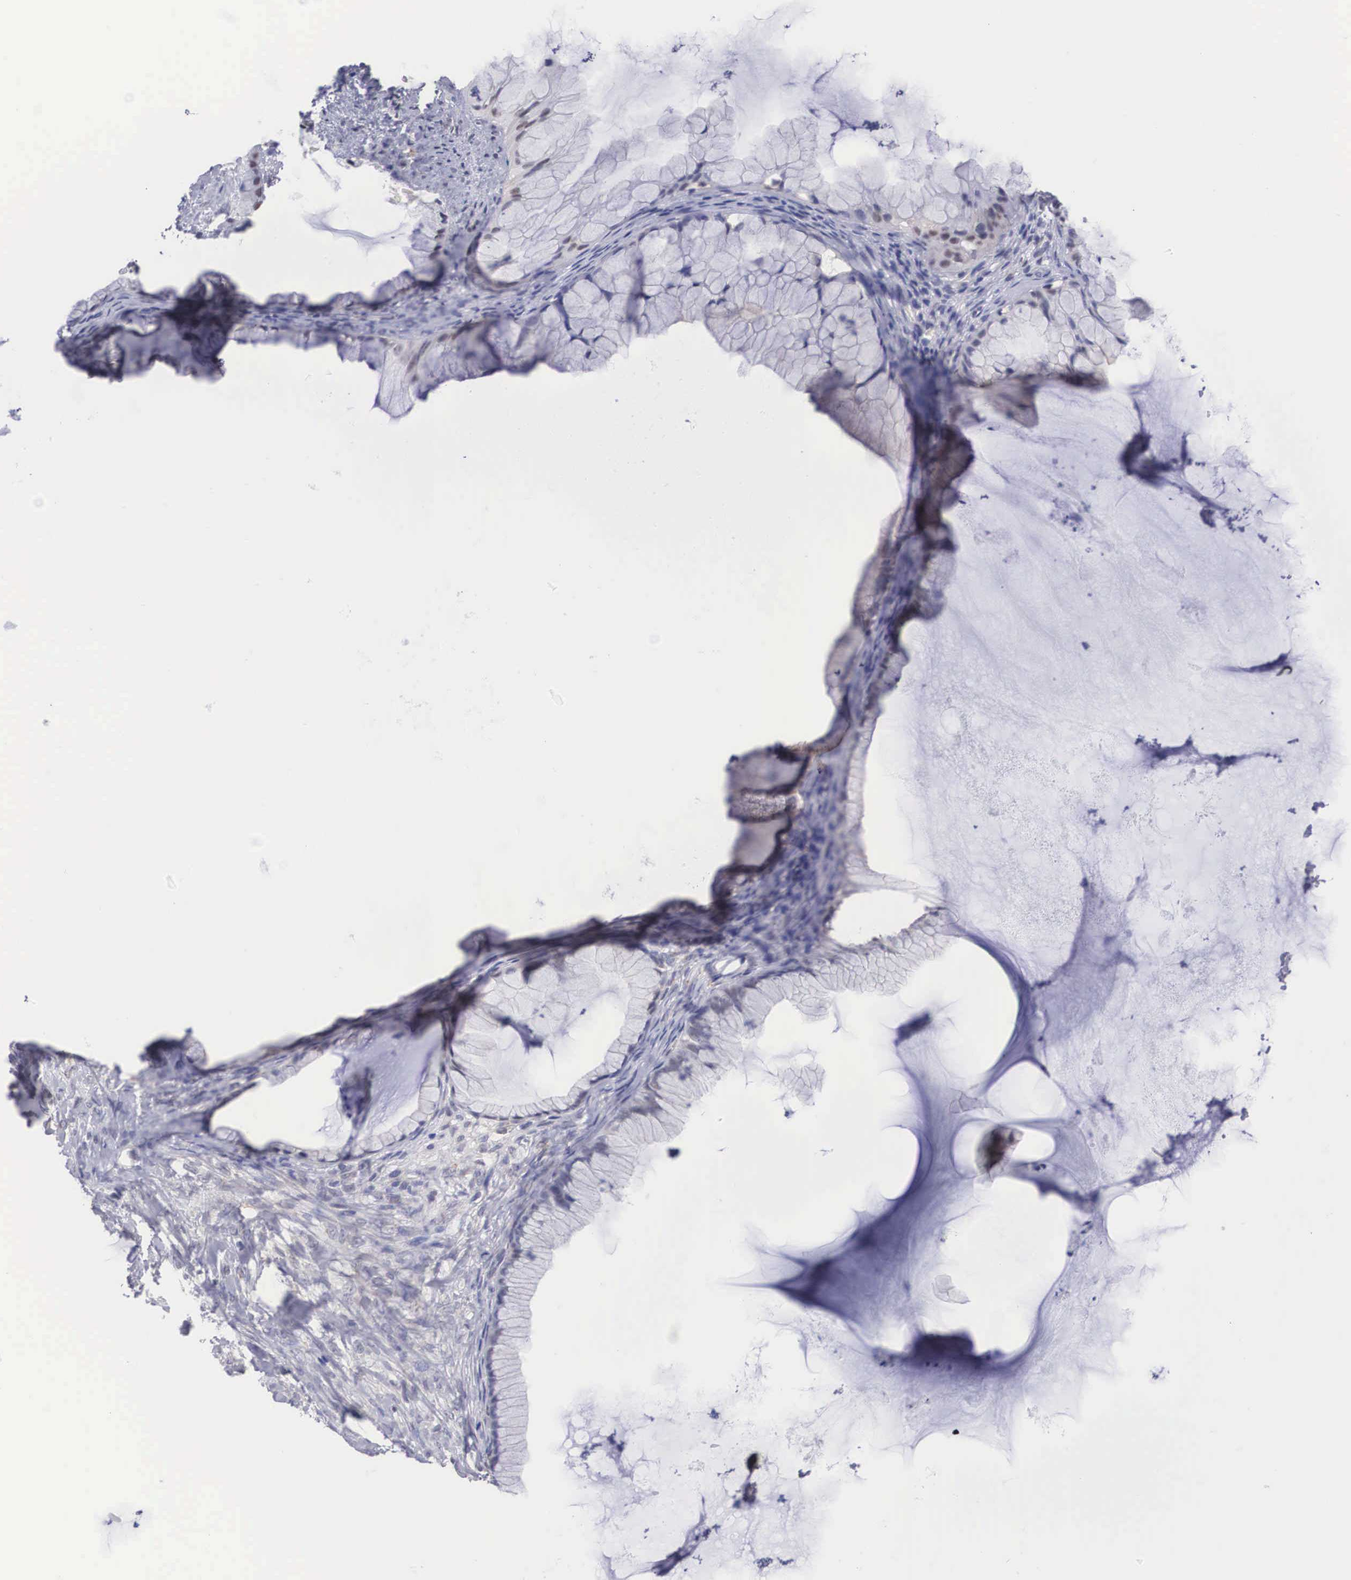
{"staining": {"intensity": "negative", "quantity": "none", "location": "none"}, "tissue": "ovarian cancer", "cell_type": "Tumor cells", "image_type": "cancer", "snomed": [{"axis": "morphology", "description": "Cystadenocarcinoma, mucinous, NOS"}, {"axis": "topography", "description": "Ovary"}], "caption": "Tumor cells are negative for brown protein staining in ovarian cancer.", "gene": "NR4A2", "patient": {"sex": "female", "age": 41}}